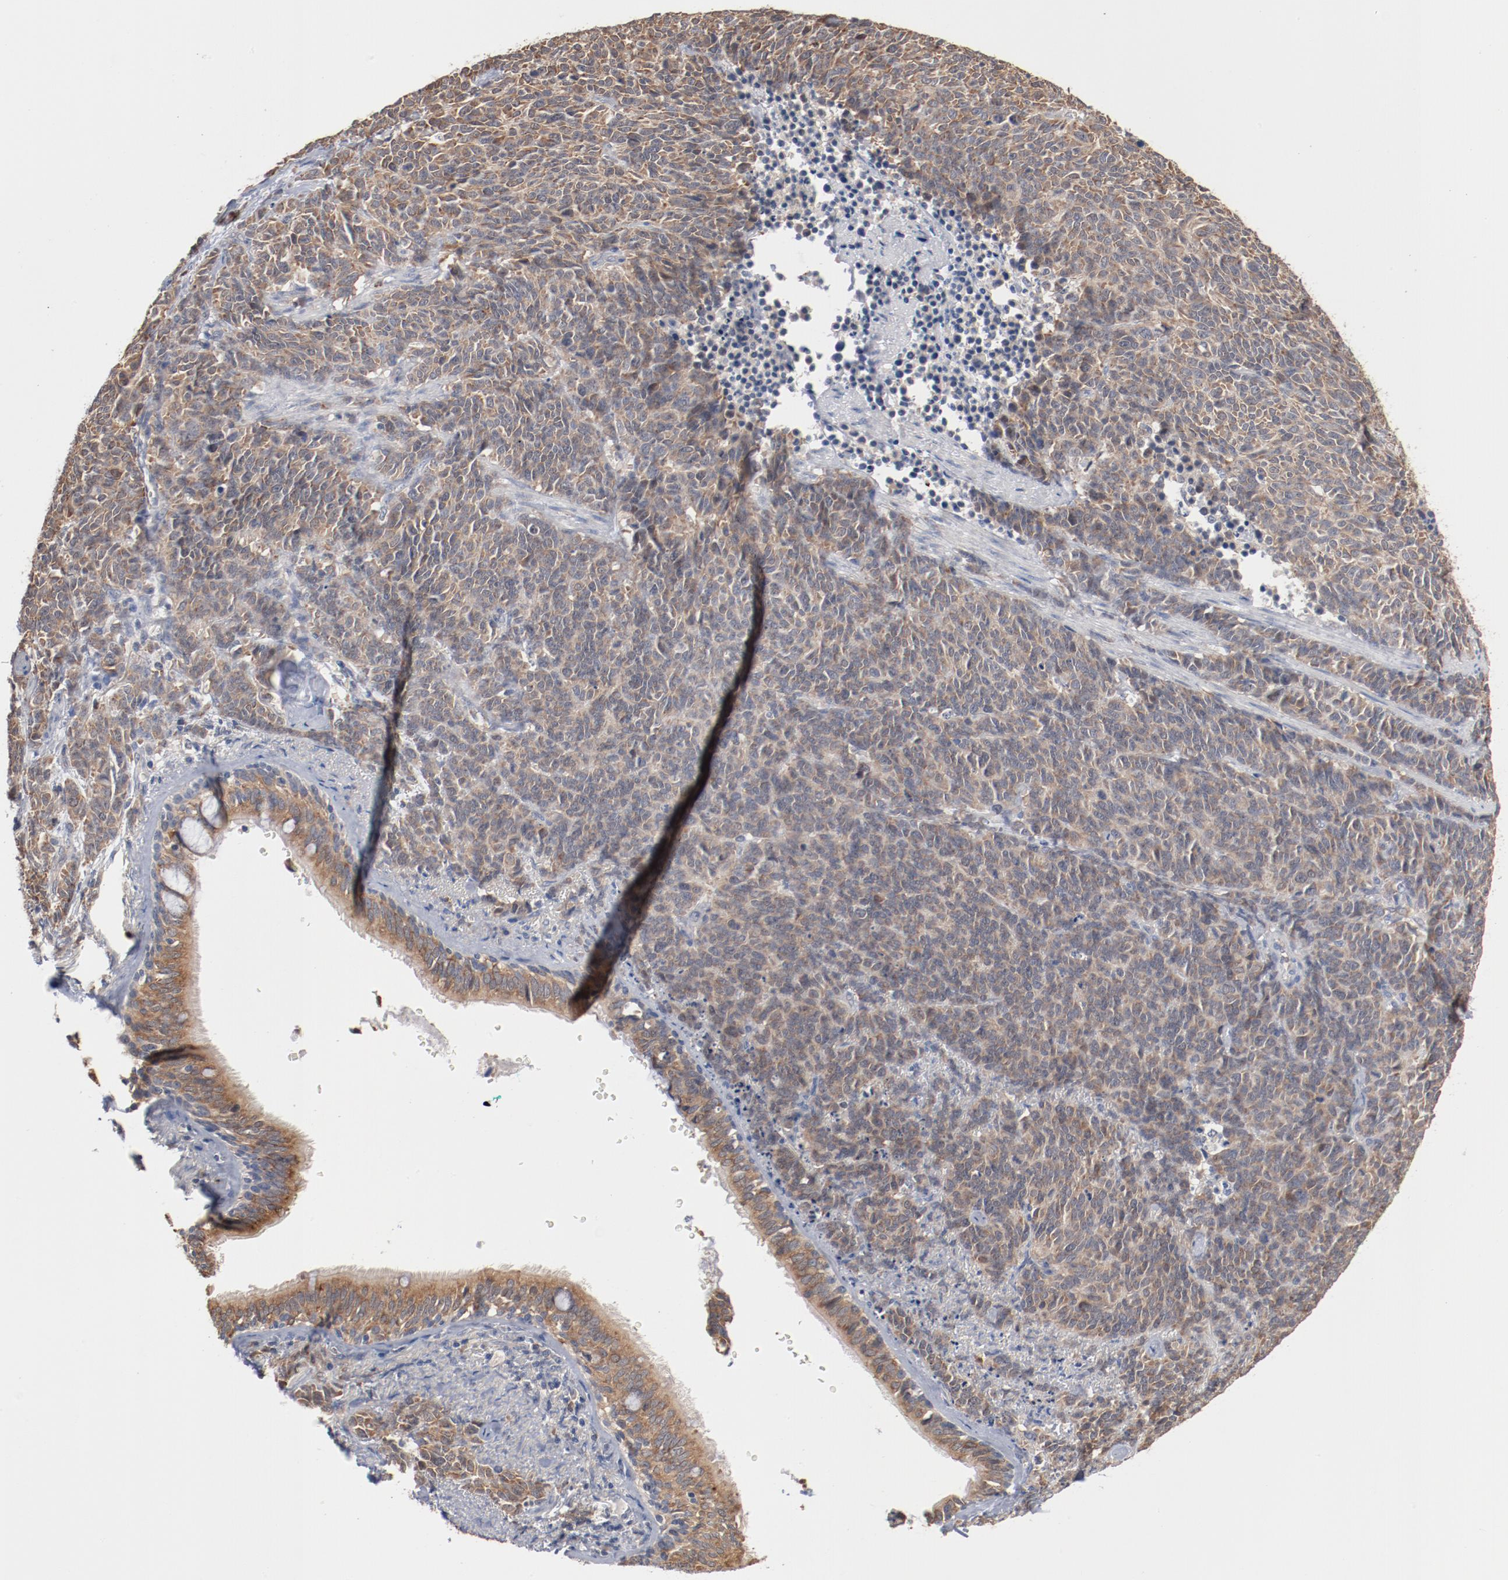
{"staining": {"intensity": "moderate", "quantity": ">75%", "location": "cytoplasmic/membranous"}, "tissue": "lung cancer", "cell_type": "Tumor cells", "image_type": "cancer", "snomed": [{"axis": "morphology", "description": "Neoplasm, malignant, NOS"}, {"axis": "topography", "description": "Lung"}], "caption": "DAB (3,3'-diaminobenzidine) immunohistochemical staining of human neoplasm (malignant) (lung) demonstrates moderate cytoplasmic/membranous protein expression in approximately >75% of tumor cells.", "gene": "RNASE11", "patient": {"sex": "female", "age": 58}}